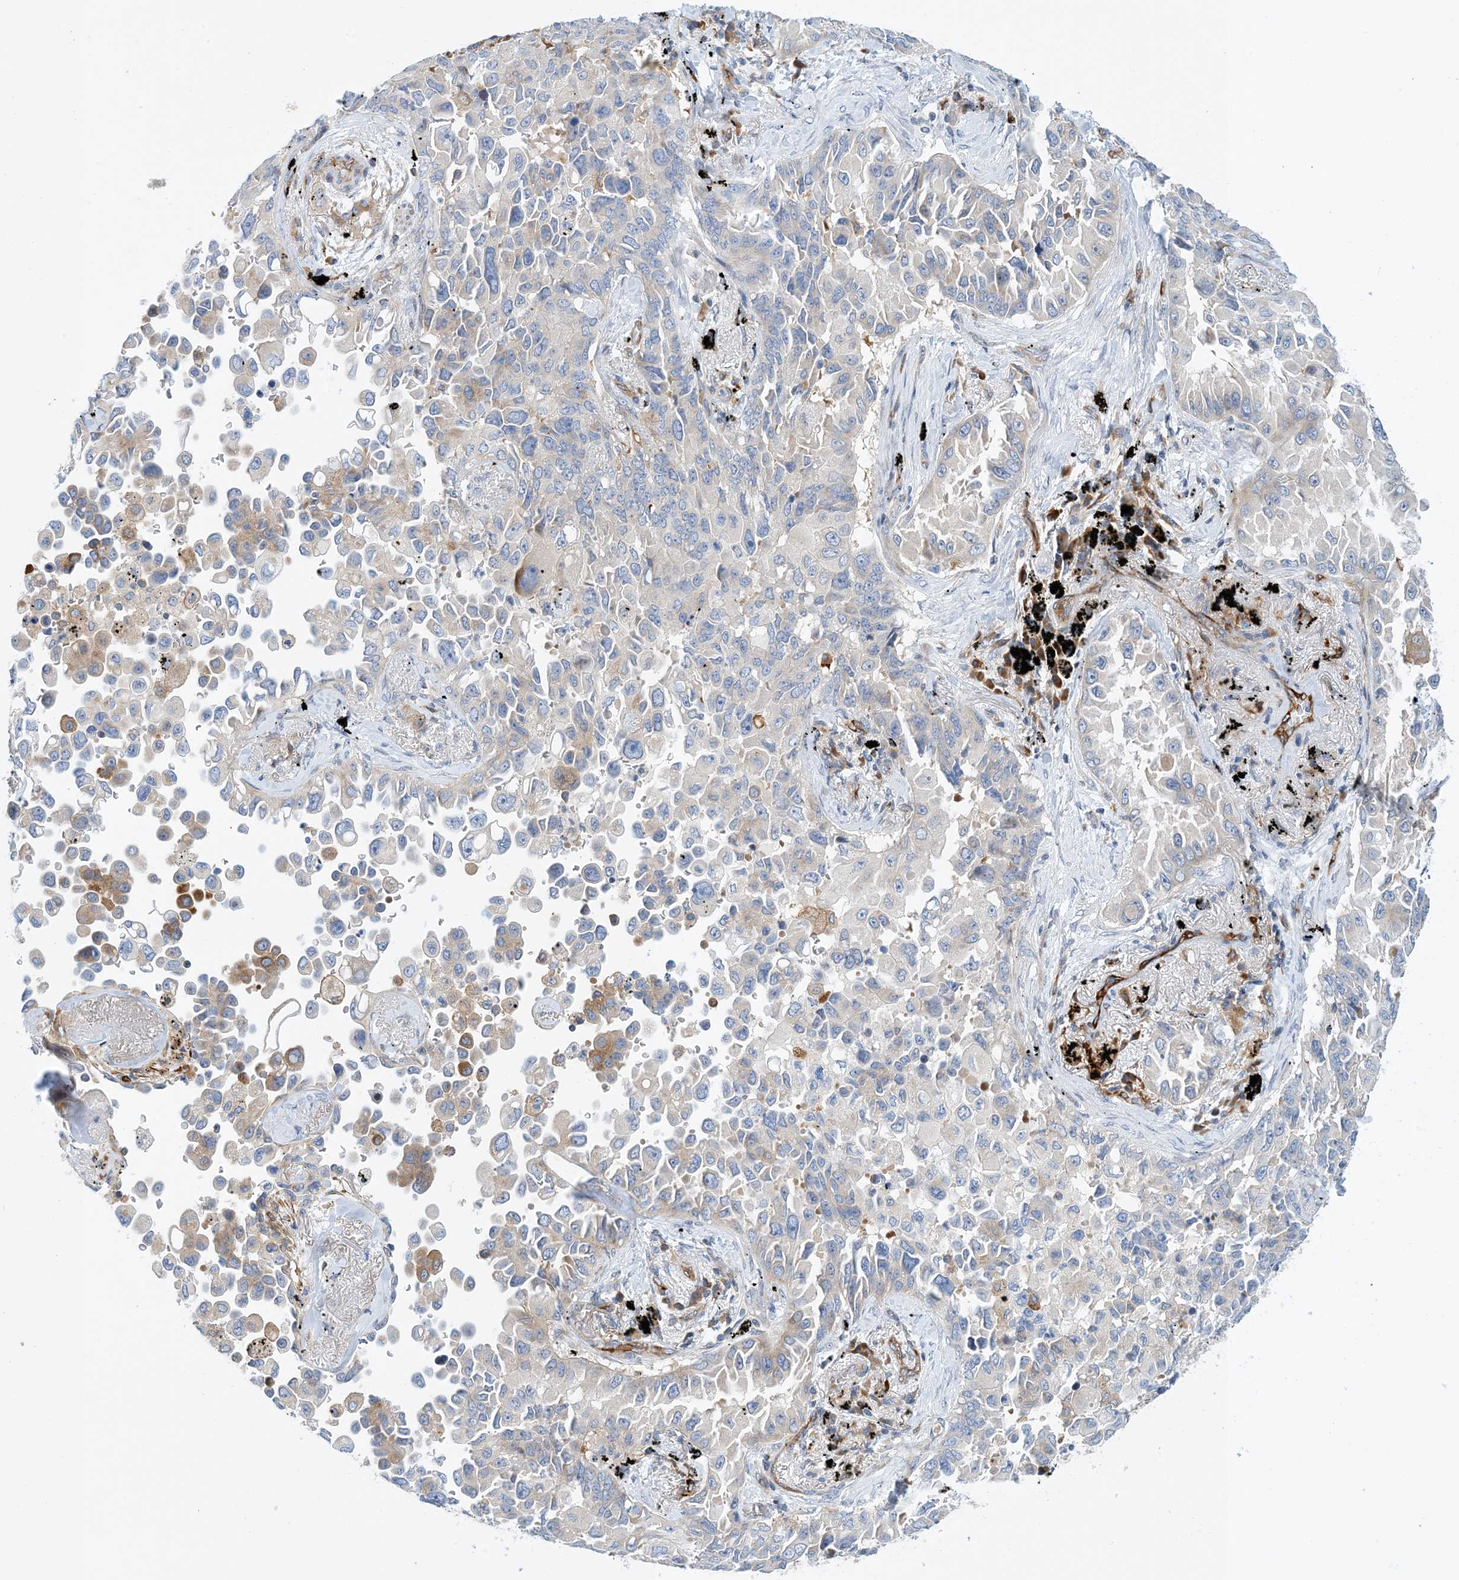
{"staining": {"intensity": "weak", "quantity": "<25%", "location": "cytoplasmic/membranous"}, "tissue": "lung cancer", "cell_type": "Tumor cells", "image_type": "cancer", "snomed": [{"axis": "morphology", "description": "Adenocarcinoma, NOS"}, {"axis": "topography", "description": "Lung"}], "caption": "DAB immunohistochemical staining of human lung cancer shows no significant positivity in tumor cells. (Brightfield microscopy of DAB immunohistochemistry (IHC) at high magnification).", "gene": "PCDHA2", "patient": {"sex": "female", "age": 67}}